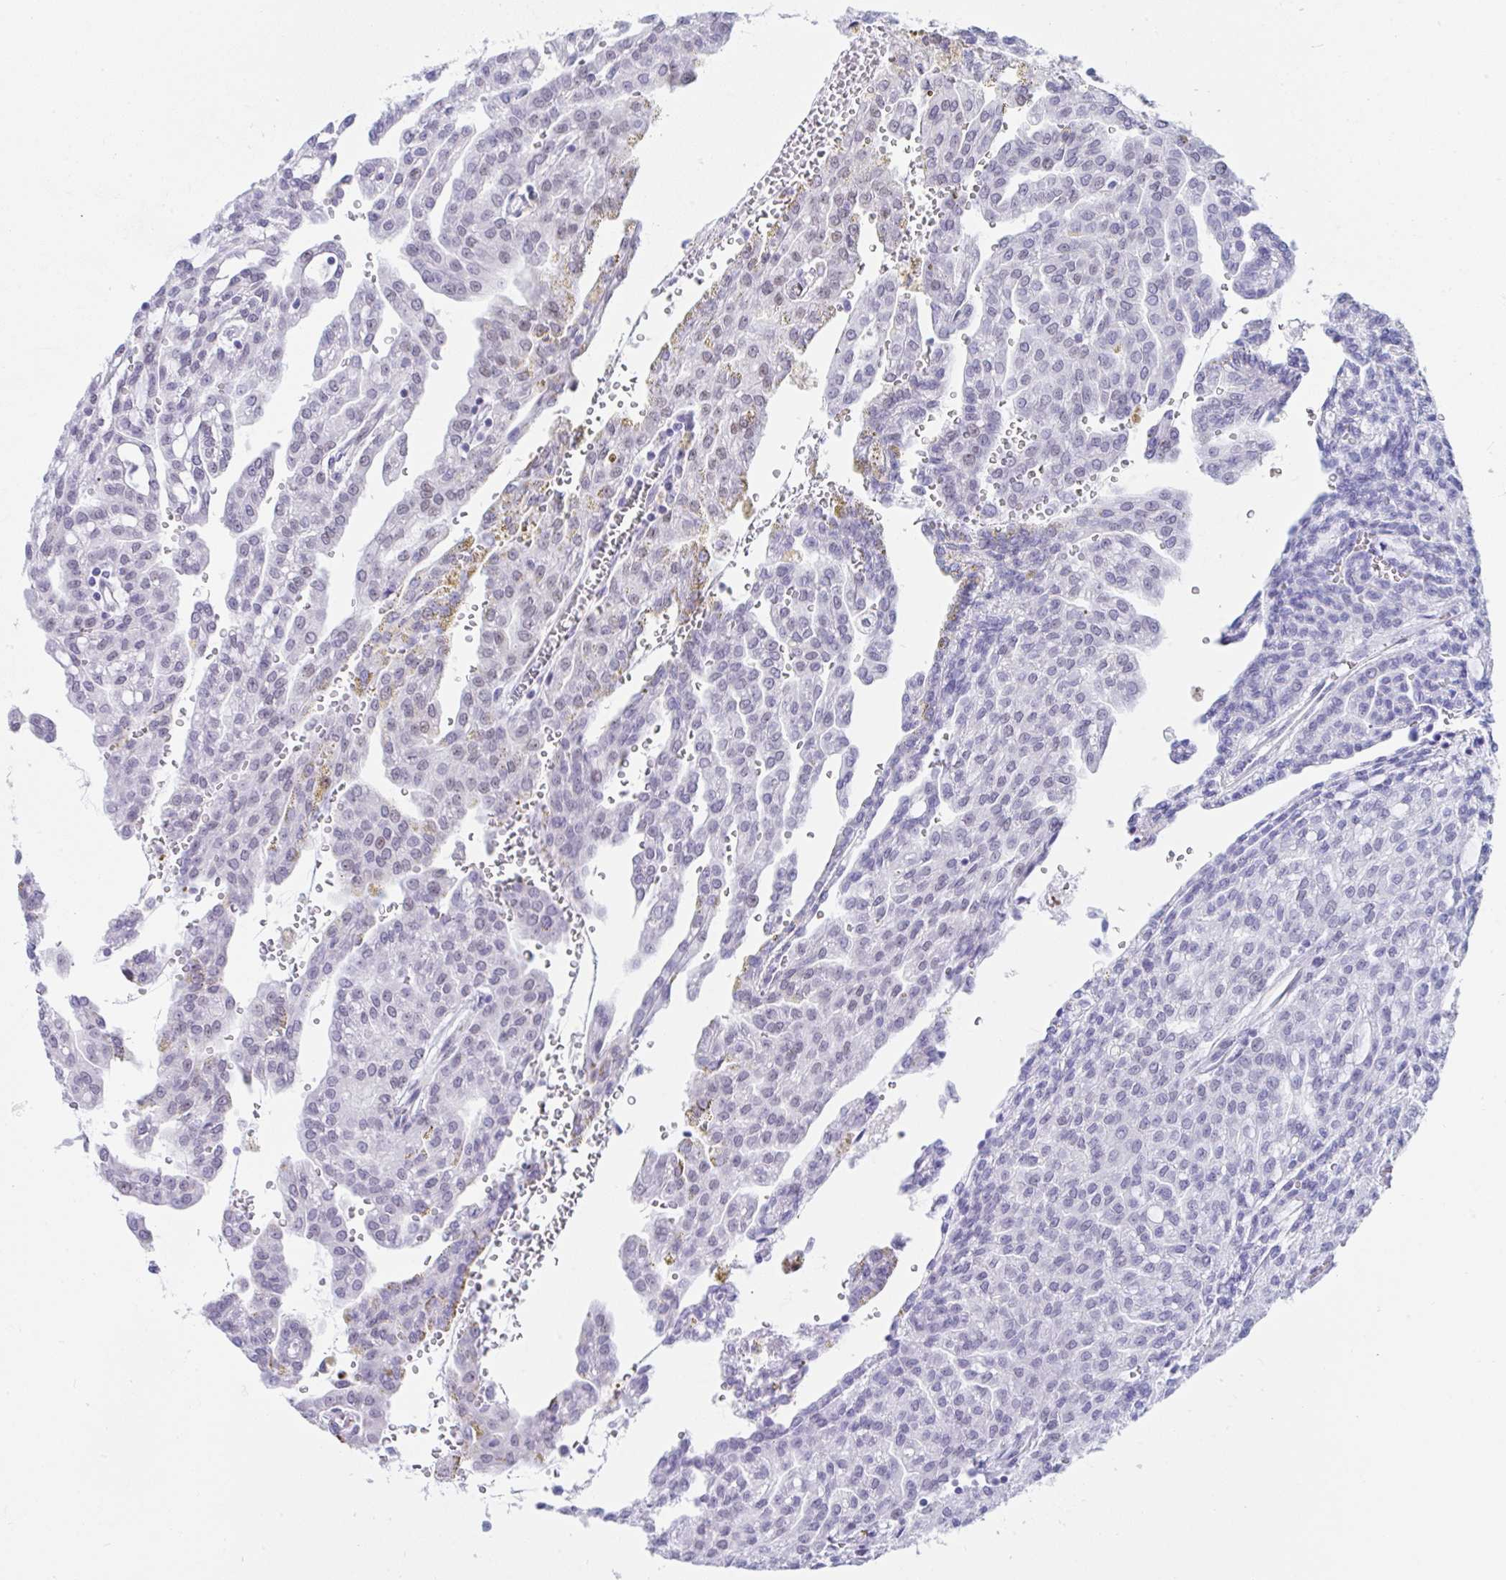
{"staining": {"intensity": "negative", "quantity": "none", "location": "none"}, "tissue": "renal cancer", "cell_type": "Tumor cells", "image_type": "cancer", "snomed": [{"axis": "morphology", "description": "Adenocarcinoma, NOS"}, {"axis": "topography", "description": "Kidney"}], "caption": "Tumor cells show no significant protein expression in renal cancer.", "gene": "IKZF2", "patient": {"sex": "male", "age": 63}}